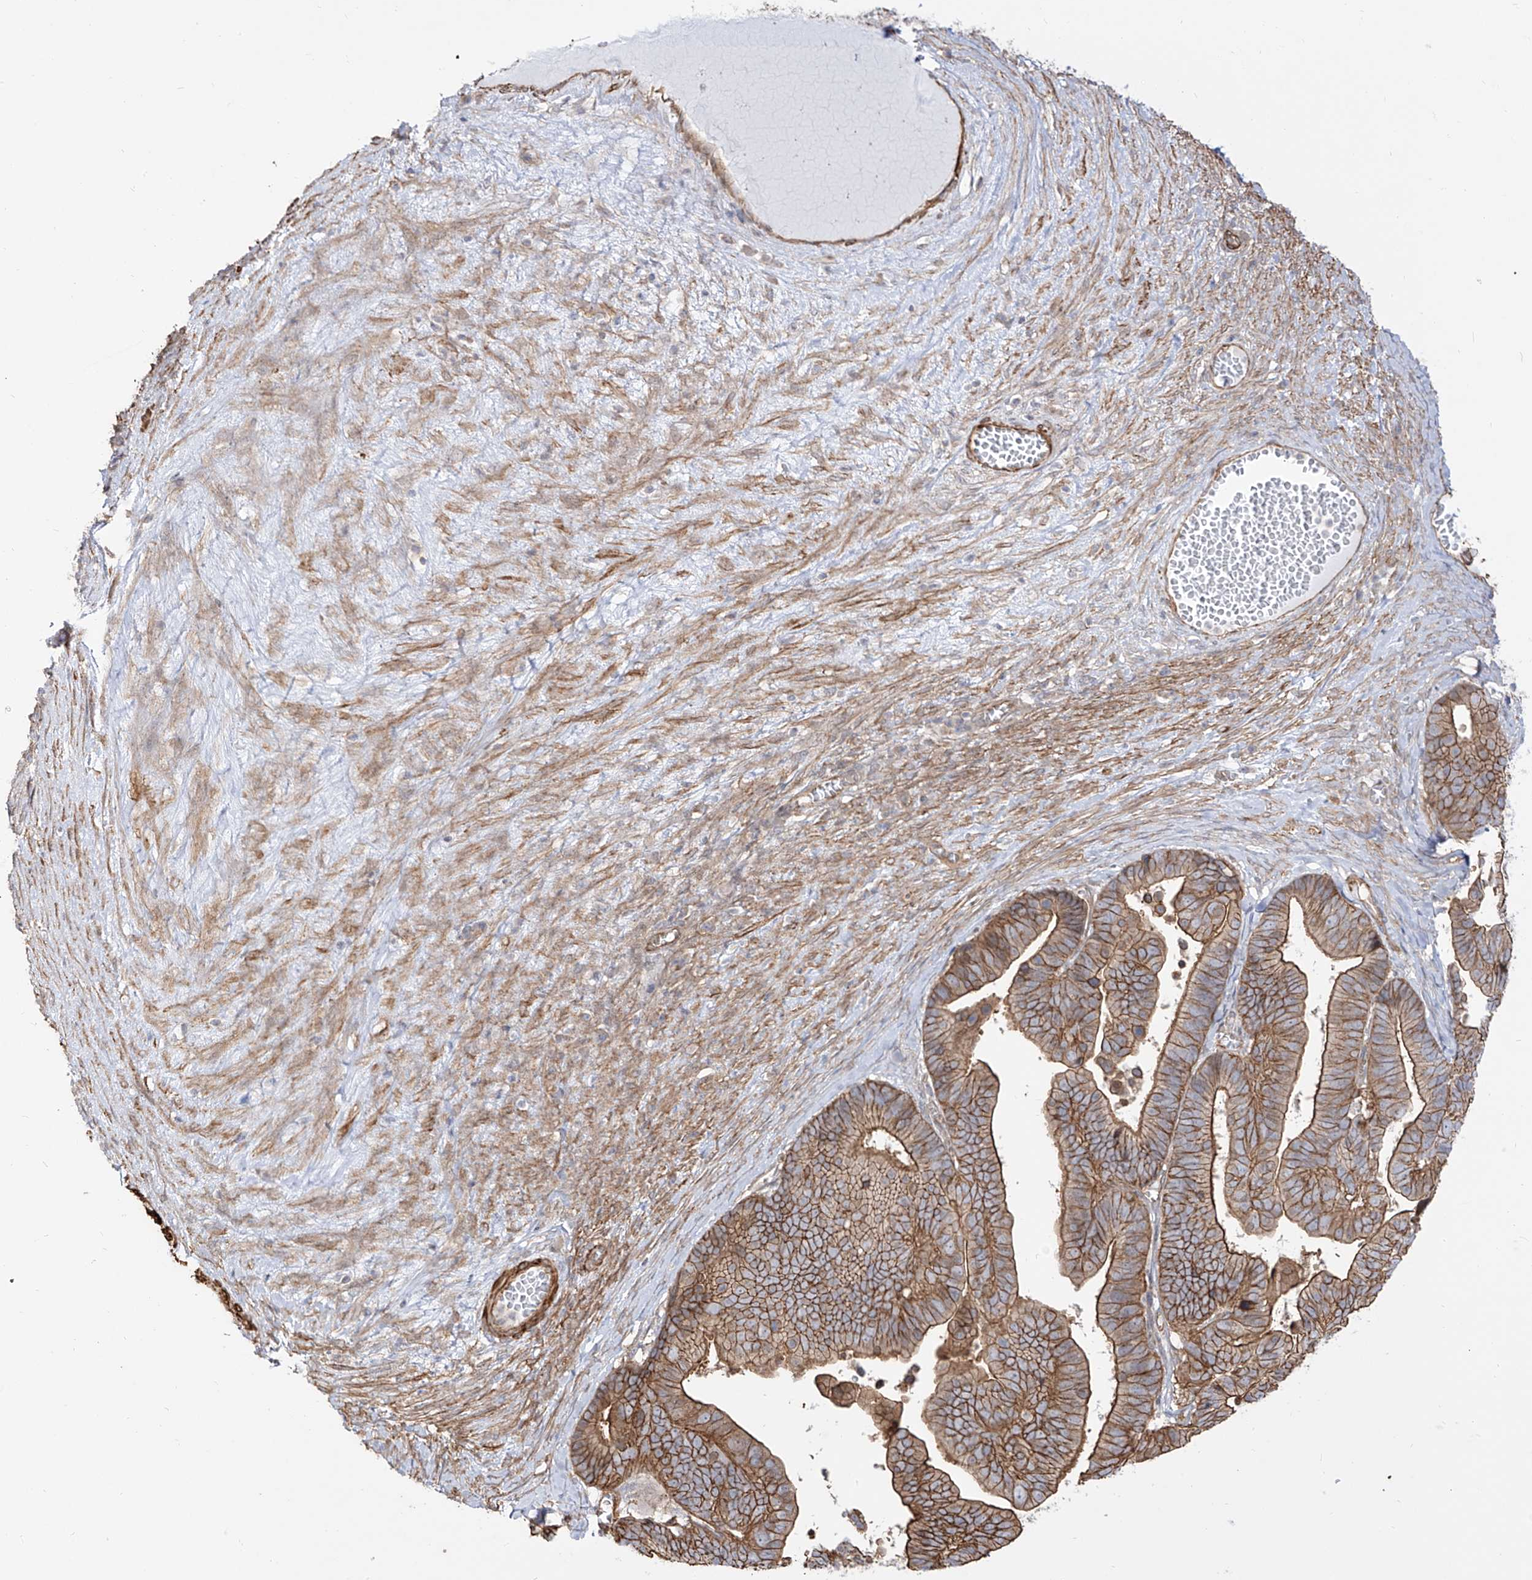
{"staining": {"intensity": "moderate", "quantity": ">75%", "location": "cytoplasmic/membranous"}, "tissue": "ovarian cancer", "cell_type": "Tumor cells", "image_type": "cancer", "snomed": [{"axis": "morphology", "description": "Cystadenocarcinoma, serous, NOS"}, {"axis": "topography", "description": "Ovary"}], "caption": "Ovarian serous cystadenocarcinoma stained with a protein marker reveals moderate staining in tumor cells.", "gene": "ZNF180", "patient": {"sex": "female", "age": 56}}